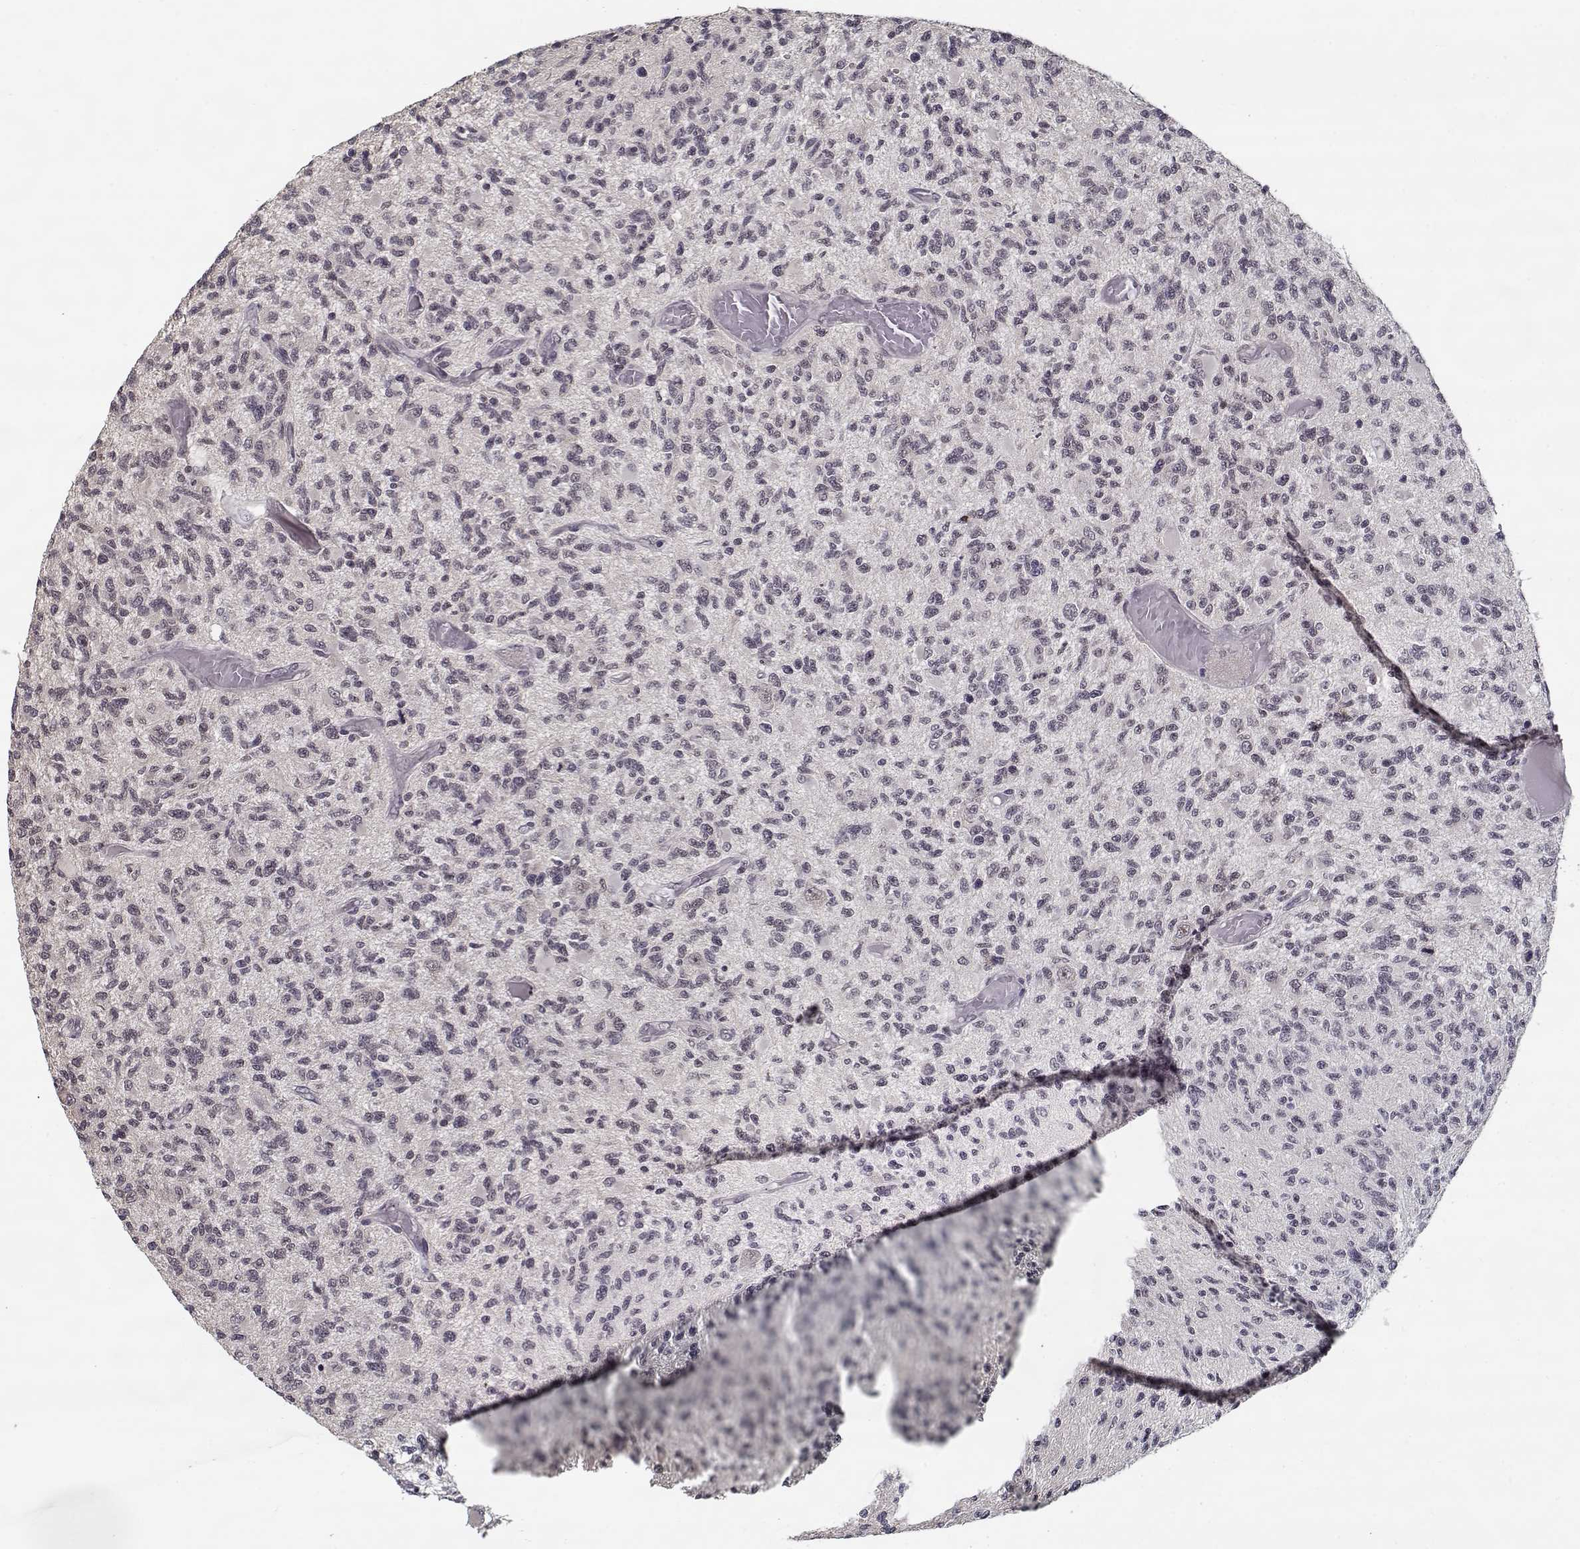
{"staining": {"intensity": "negative", "quantity": "none", "location": "none"}, "tissue": "glioma", "cell_type": "Tumor cells", "image_type": "cancer", "snomed": [{"axis": "morphology", "description": "Glioma, malignant, High grade"}, {"axis": "topography", "description": "Brain"}], "caption": "IHC histopathology image of glioma stained for a protein (brown), which demonstrates no expression in tumor cells.", "gene": "TESPA1", "patient": {"sex": "female", "age": 63}}